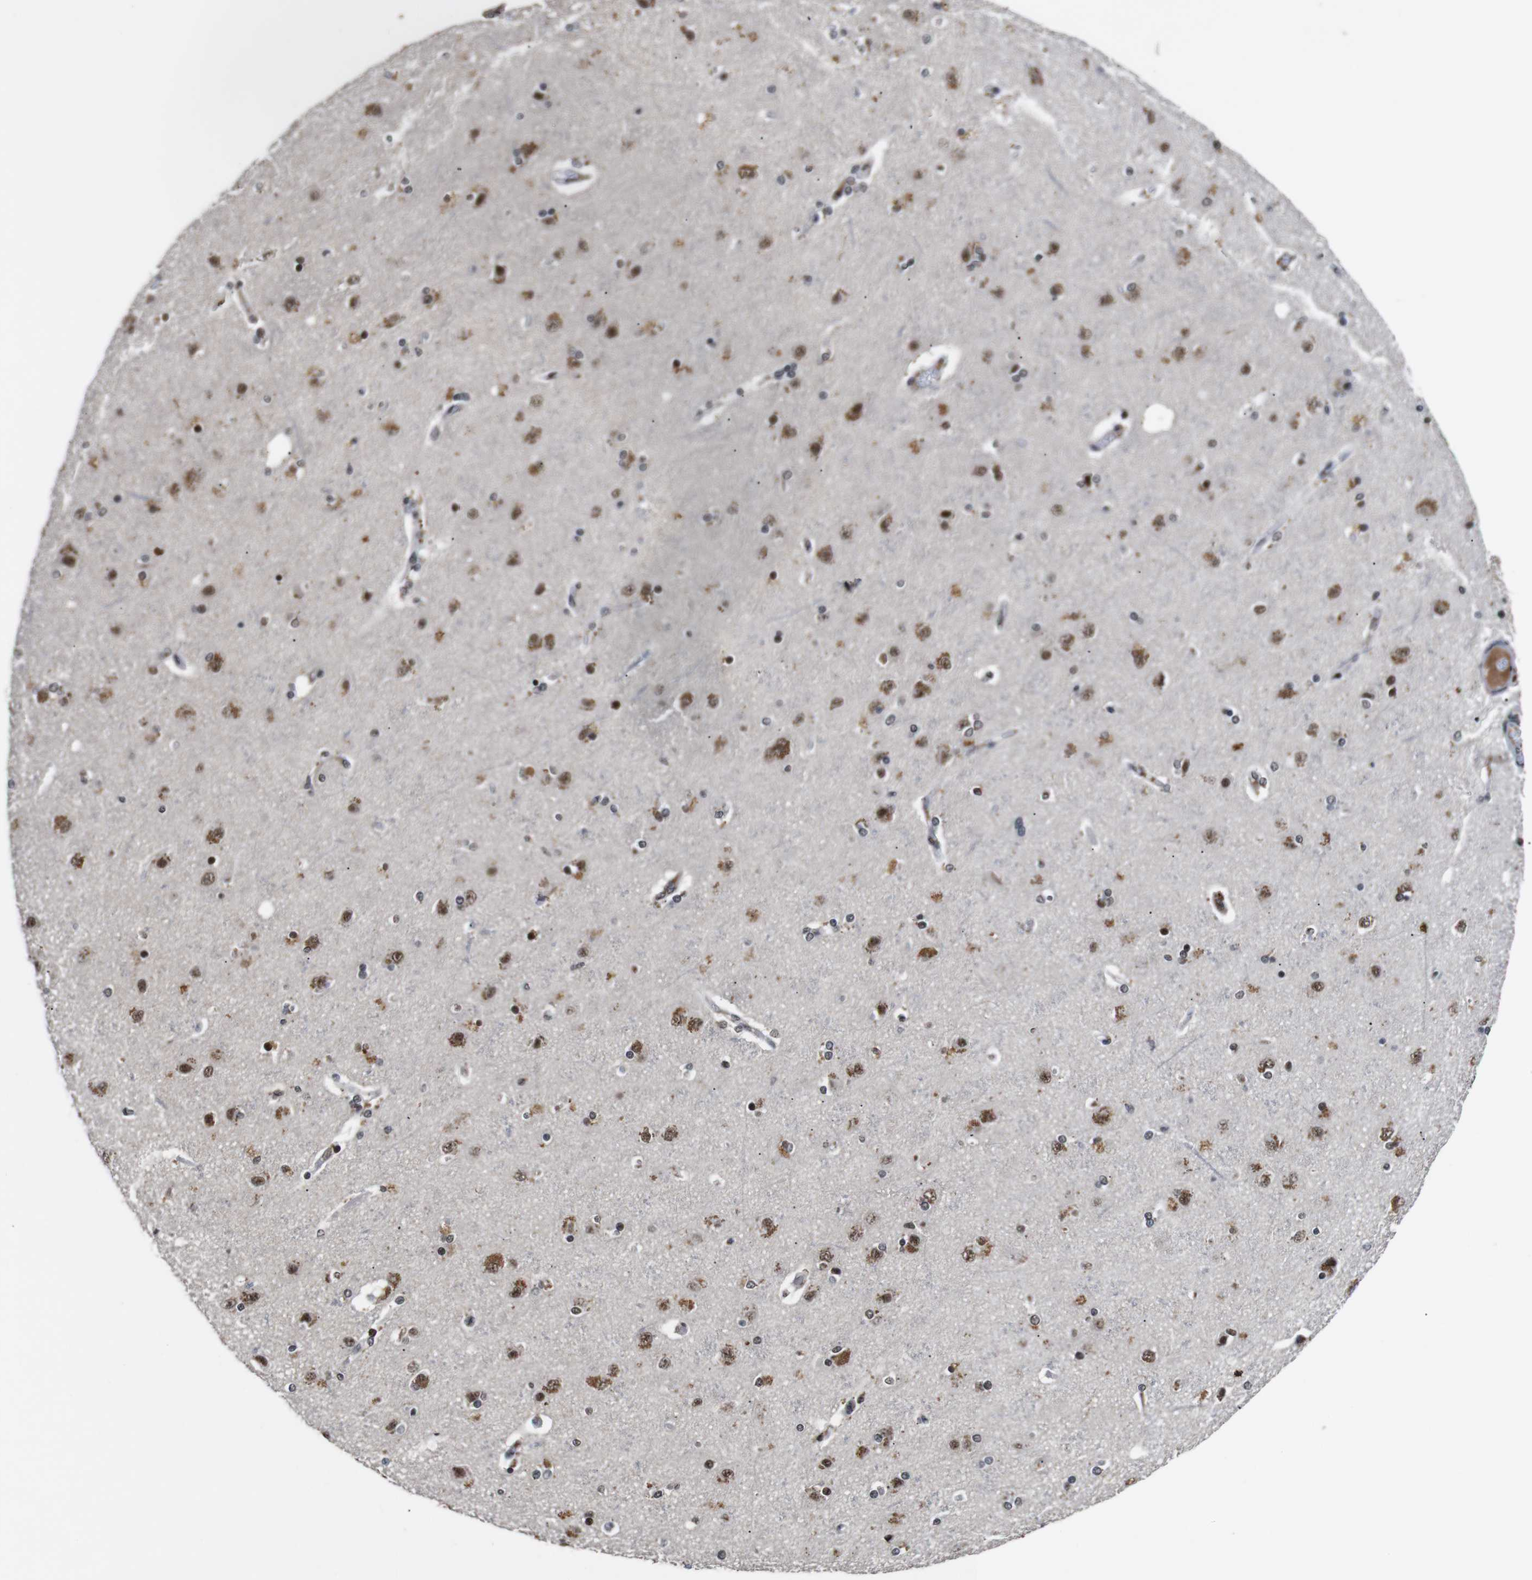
{"staining": {"intensity": "weak", "quantity": "25%-75%", "location": "cytoplasmic/membranous"}, "tissue": "cerebral cortex", "cell_type": "Endothelial cells", "image_type": "normal", "snomed": [{"axis": "morphology", "description": "Normal tissue, NOS"}, {"axis": "topography", "description": "Cerebral cortex"}], "caption": "Weak cytoplasmic/membranous expression is appreciated in about 25%-75% of endothelial cells in unremarkable cerebral cortex.", "gene": "EIF4G1", "patient": {"sex": "female", "age": 54}}